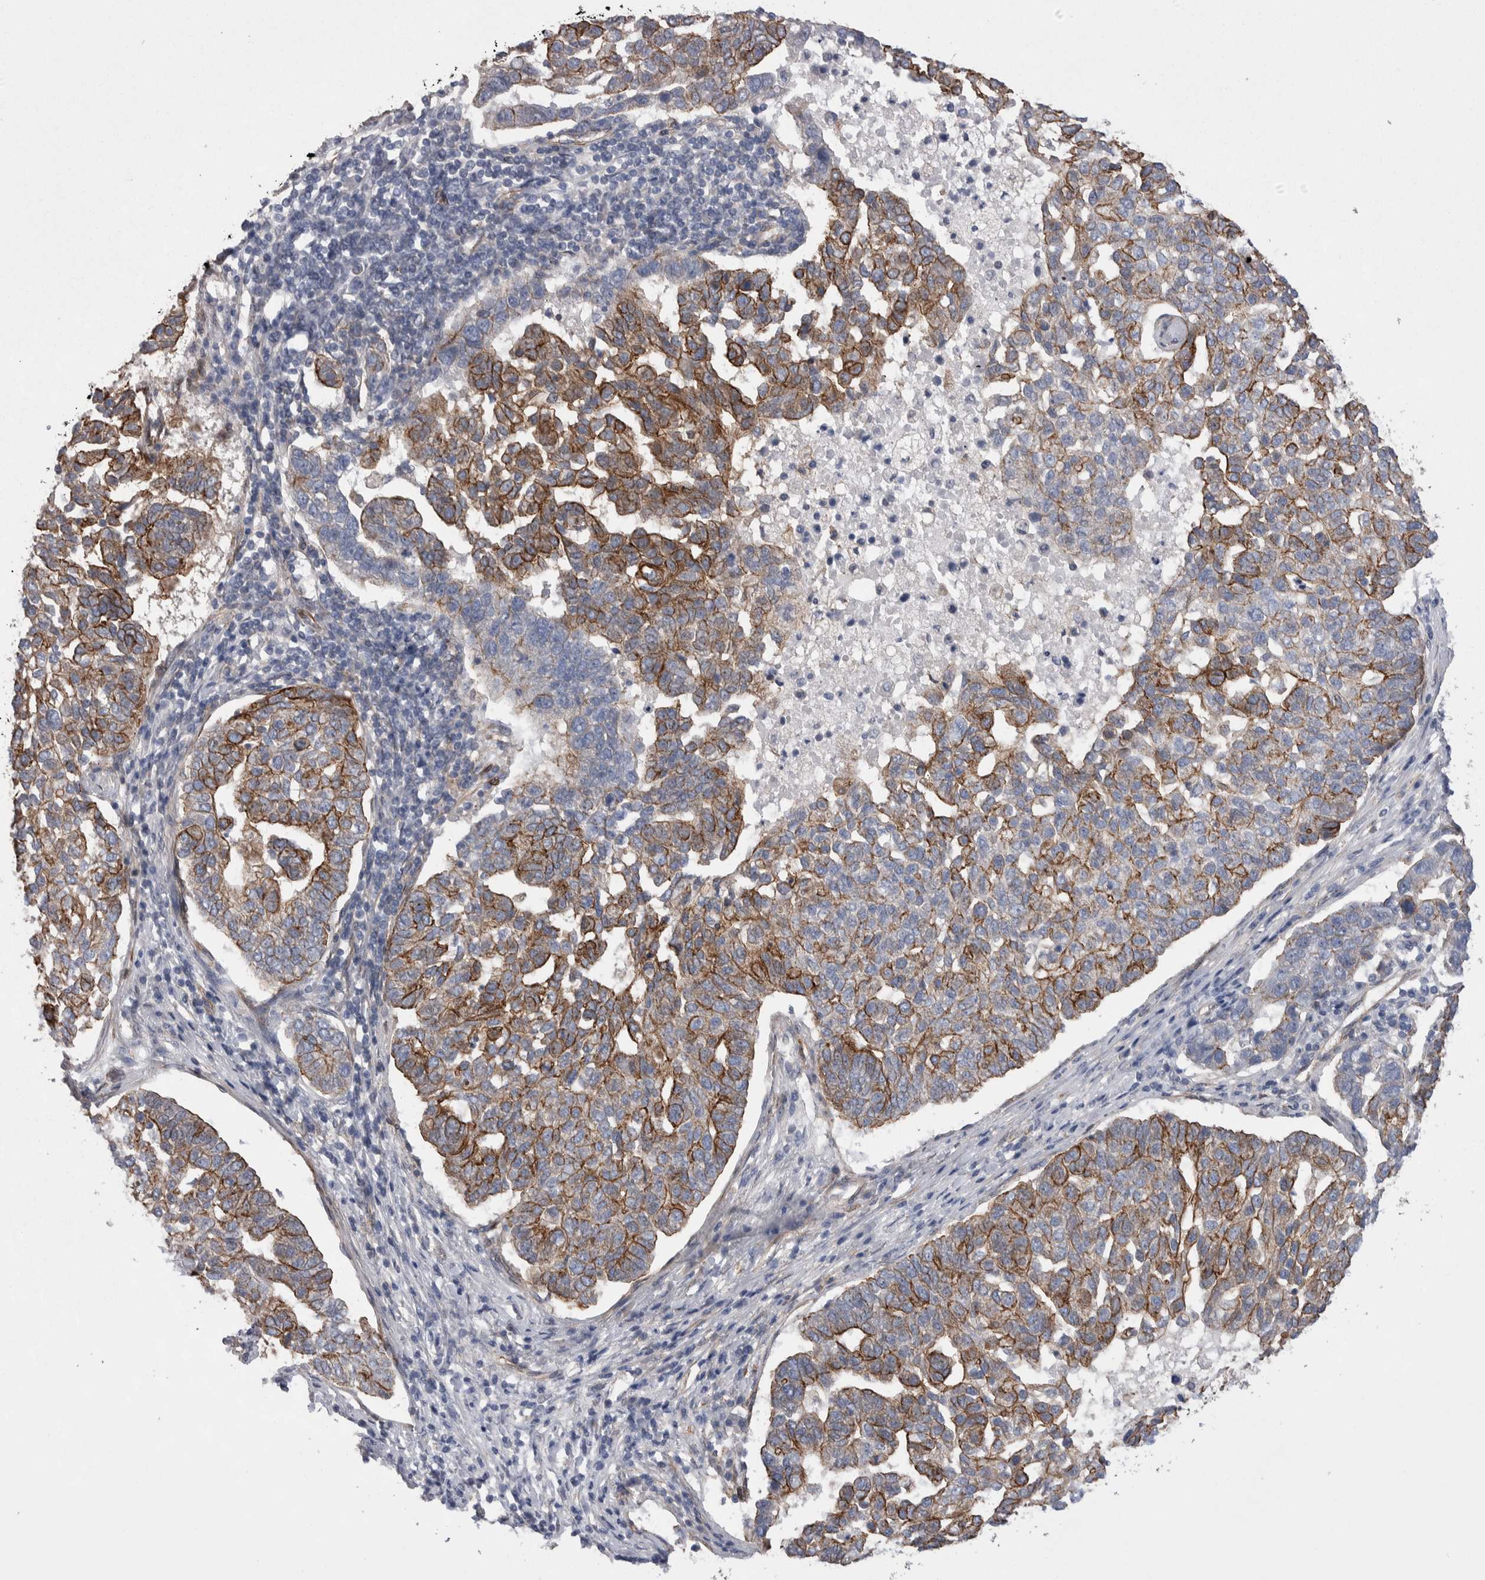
{"staining": {"intensity": "moderate", "quantity": ">75%", "location": "cytoplasmic/membranous"}, "tissue": "pancreatic cancer", "cell_type": "Tumor cells", "image_type": "cancer", "snomed": [{"axis": "morphology", "description": "Adenocarcinoma, NOS"}, {"axis": "topography", "description": "Pancreas"}], "caption": "Protein expression analysis of pancreatic adenocarcinoma shows moderate cytoplasmic/membranous expression in approximately >75% of tumor cells. (brown staining indicates protein expression, while blue staining denotes nuclei).", "gene": "KIF12", "patient": {"sex": "female", "age": 61}}